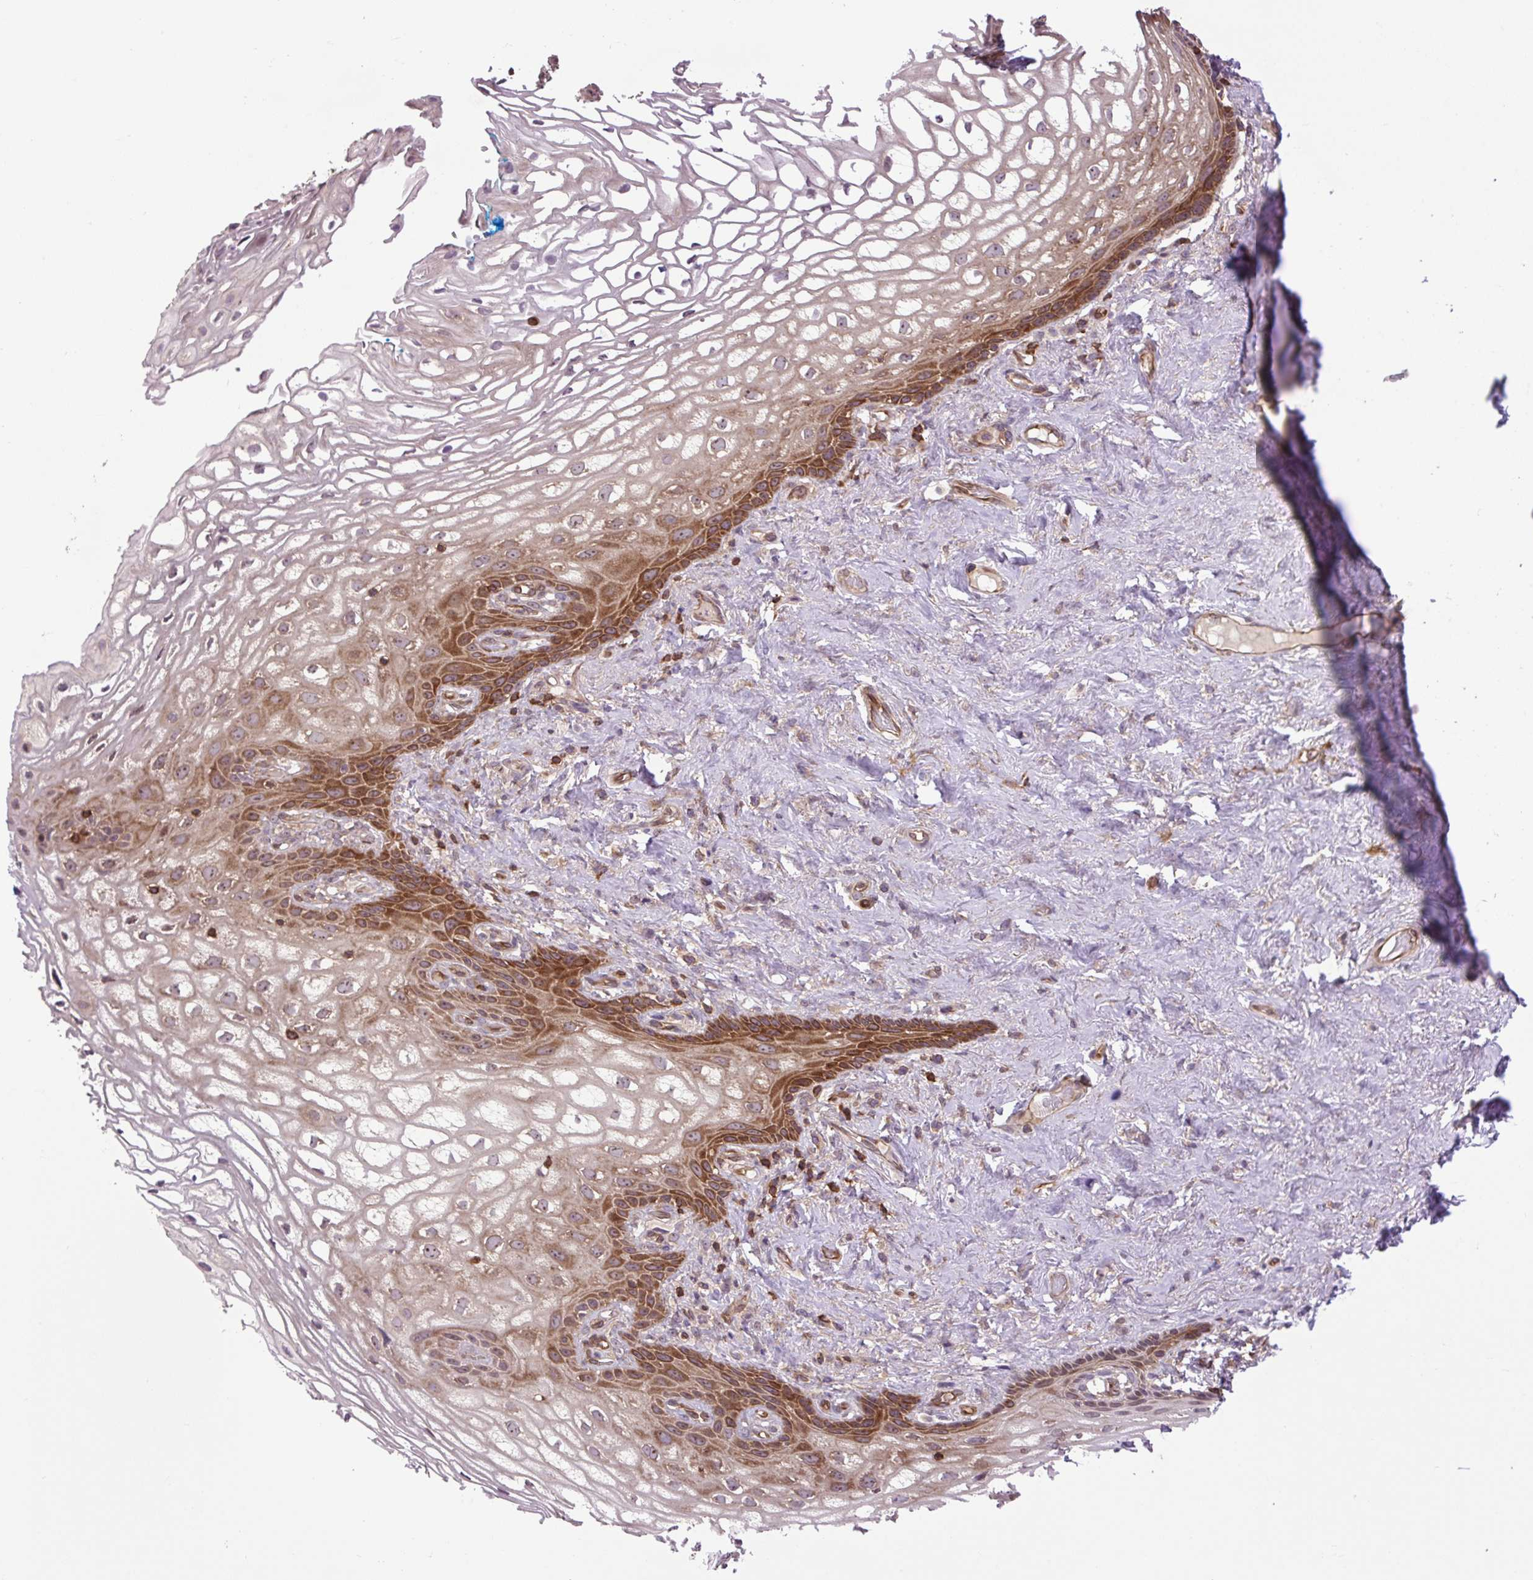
{"staining": {"intensity": "strong", "quantity": "25%-75%", "location": "cytoplasmic/membranous"}, "tissue": "vagina", "cell_type": "Squamous epithelial cells", "image_type": "normal", "snomed": [{"axis": "morphology", "description": "Normal tissue, NOS"}, {"axis": "morphology", "description": "Adenocarcinoma, NOS"}, {"axis": "topography", "description": "Rectum"}, {"axis": "topography", "description": "Vagina"}, {"axis": "topography", "description": "Peripheral nerve tissue"}], "caption": "A micrograph showing strong cytoplasmic/membranous positivity in about 25%-75% of squamous epithelial cells in unremarkable vagina, as visualized by brown immunohistochemical staining.", "gene": "PLCG1", "patient": {"sex": "female", "age": 71}}